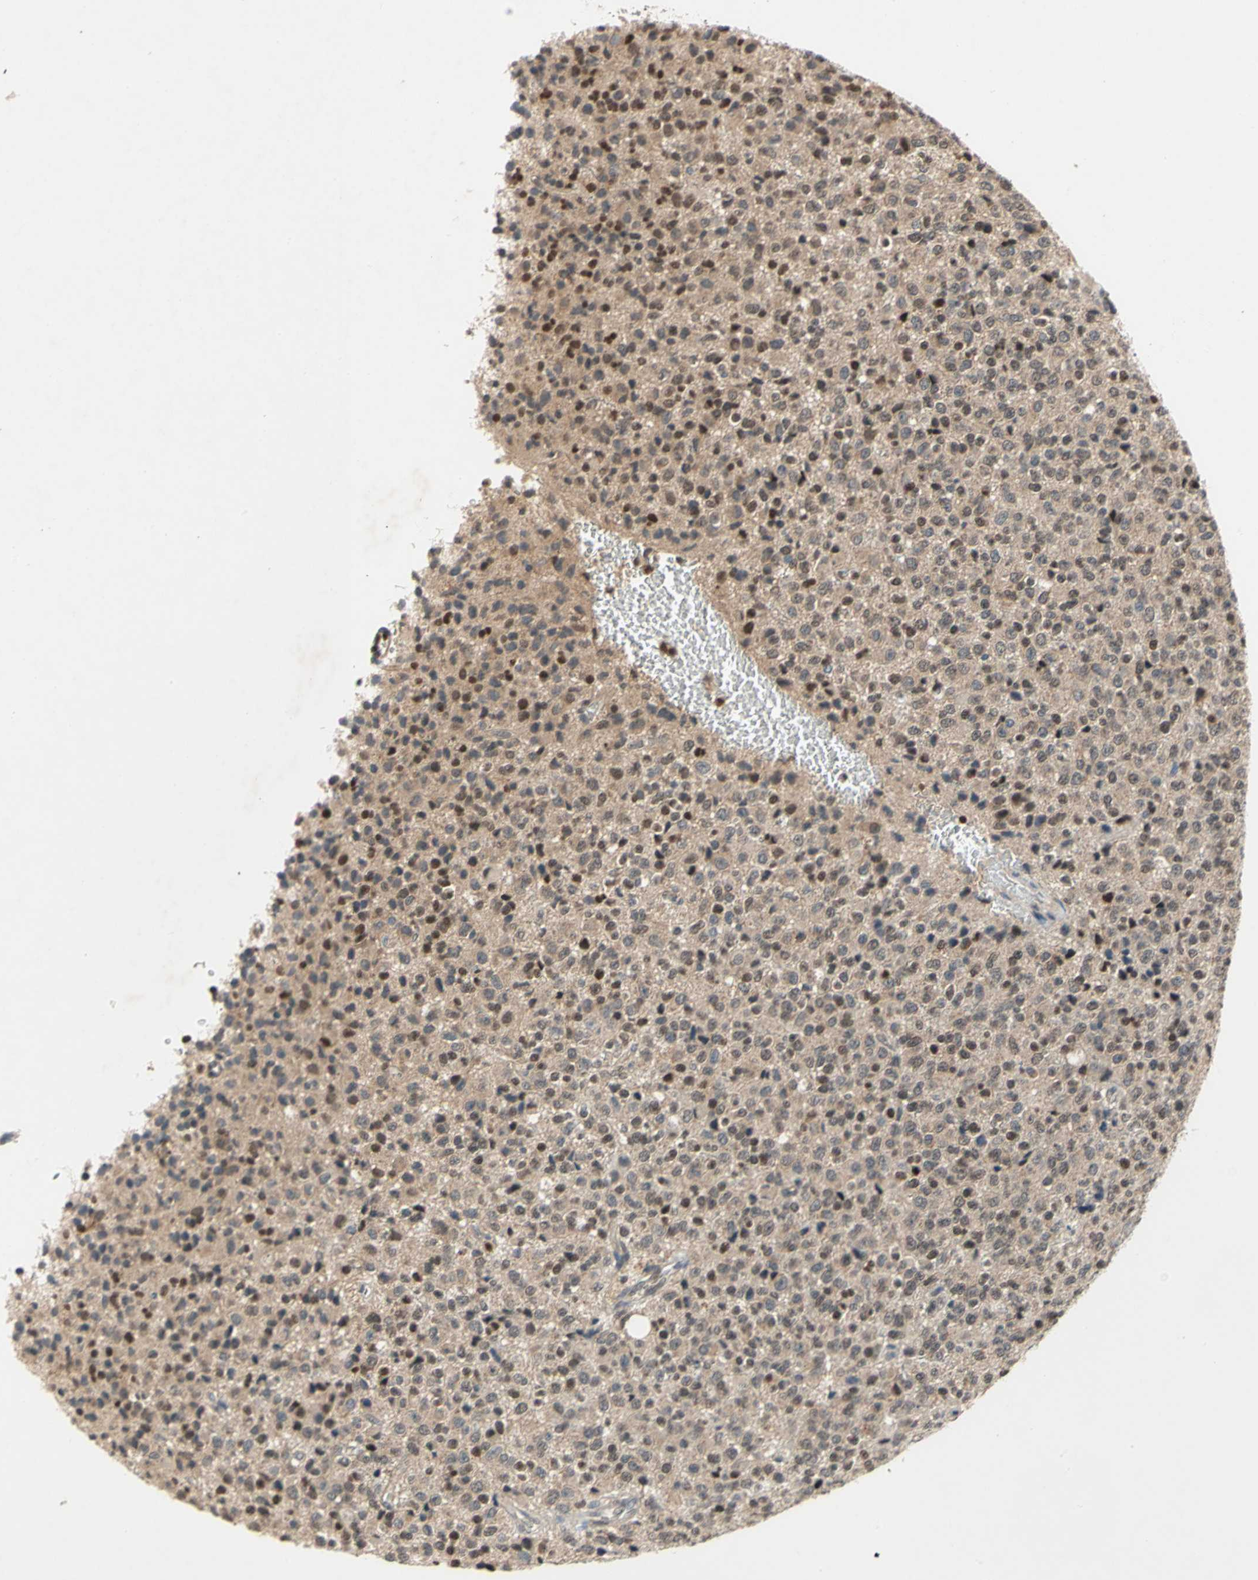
{"staining": {"intensity": "strong", "quantity": "25%-75%", "location": "nuclear"}, "tissue": "glioma", "cell_type": "Tumor cells", "image_type": "cancer", "snomed": [{"axis": "morphology", "description": "Glioma, malignant, High grade"}, {"axis": "topography", "description": "pancreas cauda"}], "caption": "A photomicrograph of high-grade glioma (malignant) stained for a protein reveals strong nuclear brown staining in tumor cells. The staining is performed using DAB (3,3'-diaminobenzidine) brown chromogen to label protein expression. The nuclei are counter-stained blue using hematoxylin.", "gene": "GSR", "patient": {"sex": "male", "age": 60}}